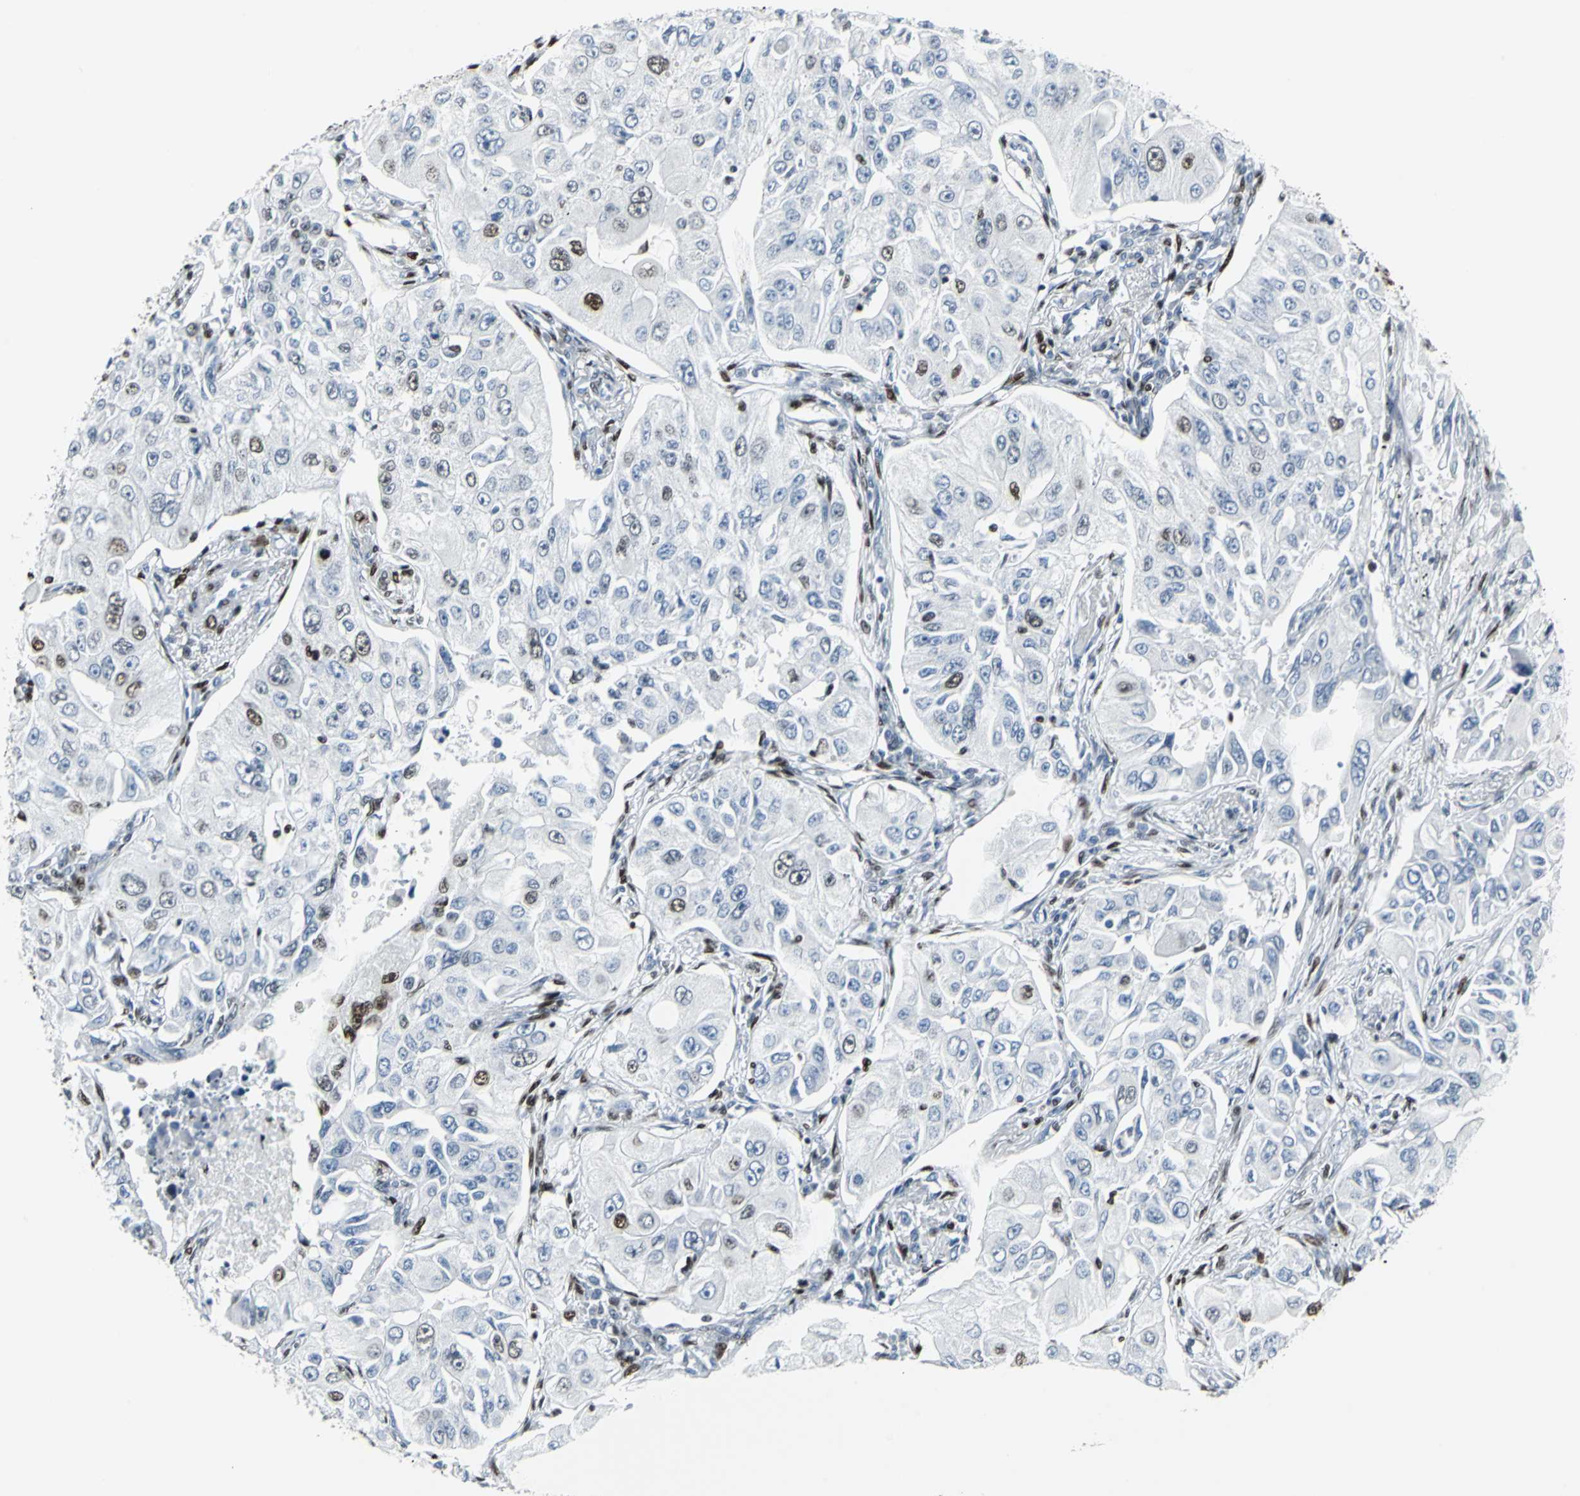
{"staining": {"intensity": "strong", "quantity": "<25%", "location": "nuclear"}, "tissue": "lung cancer", "cell_type": "Tumor cells", "image_type": "cancer", "snomed": [{"axis": "morphology", "description": "Adenocarcinoma, NOS"}, {"axis": "topography", "description": "Lung"}], "caption": "Immunohistochemical staining of lung cancer displays strong nuclear protein staining in about <25% of tumor cells.", "gene": "HDAC2", "patient": {"sex": "male", "age": 84}}